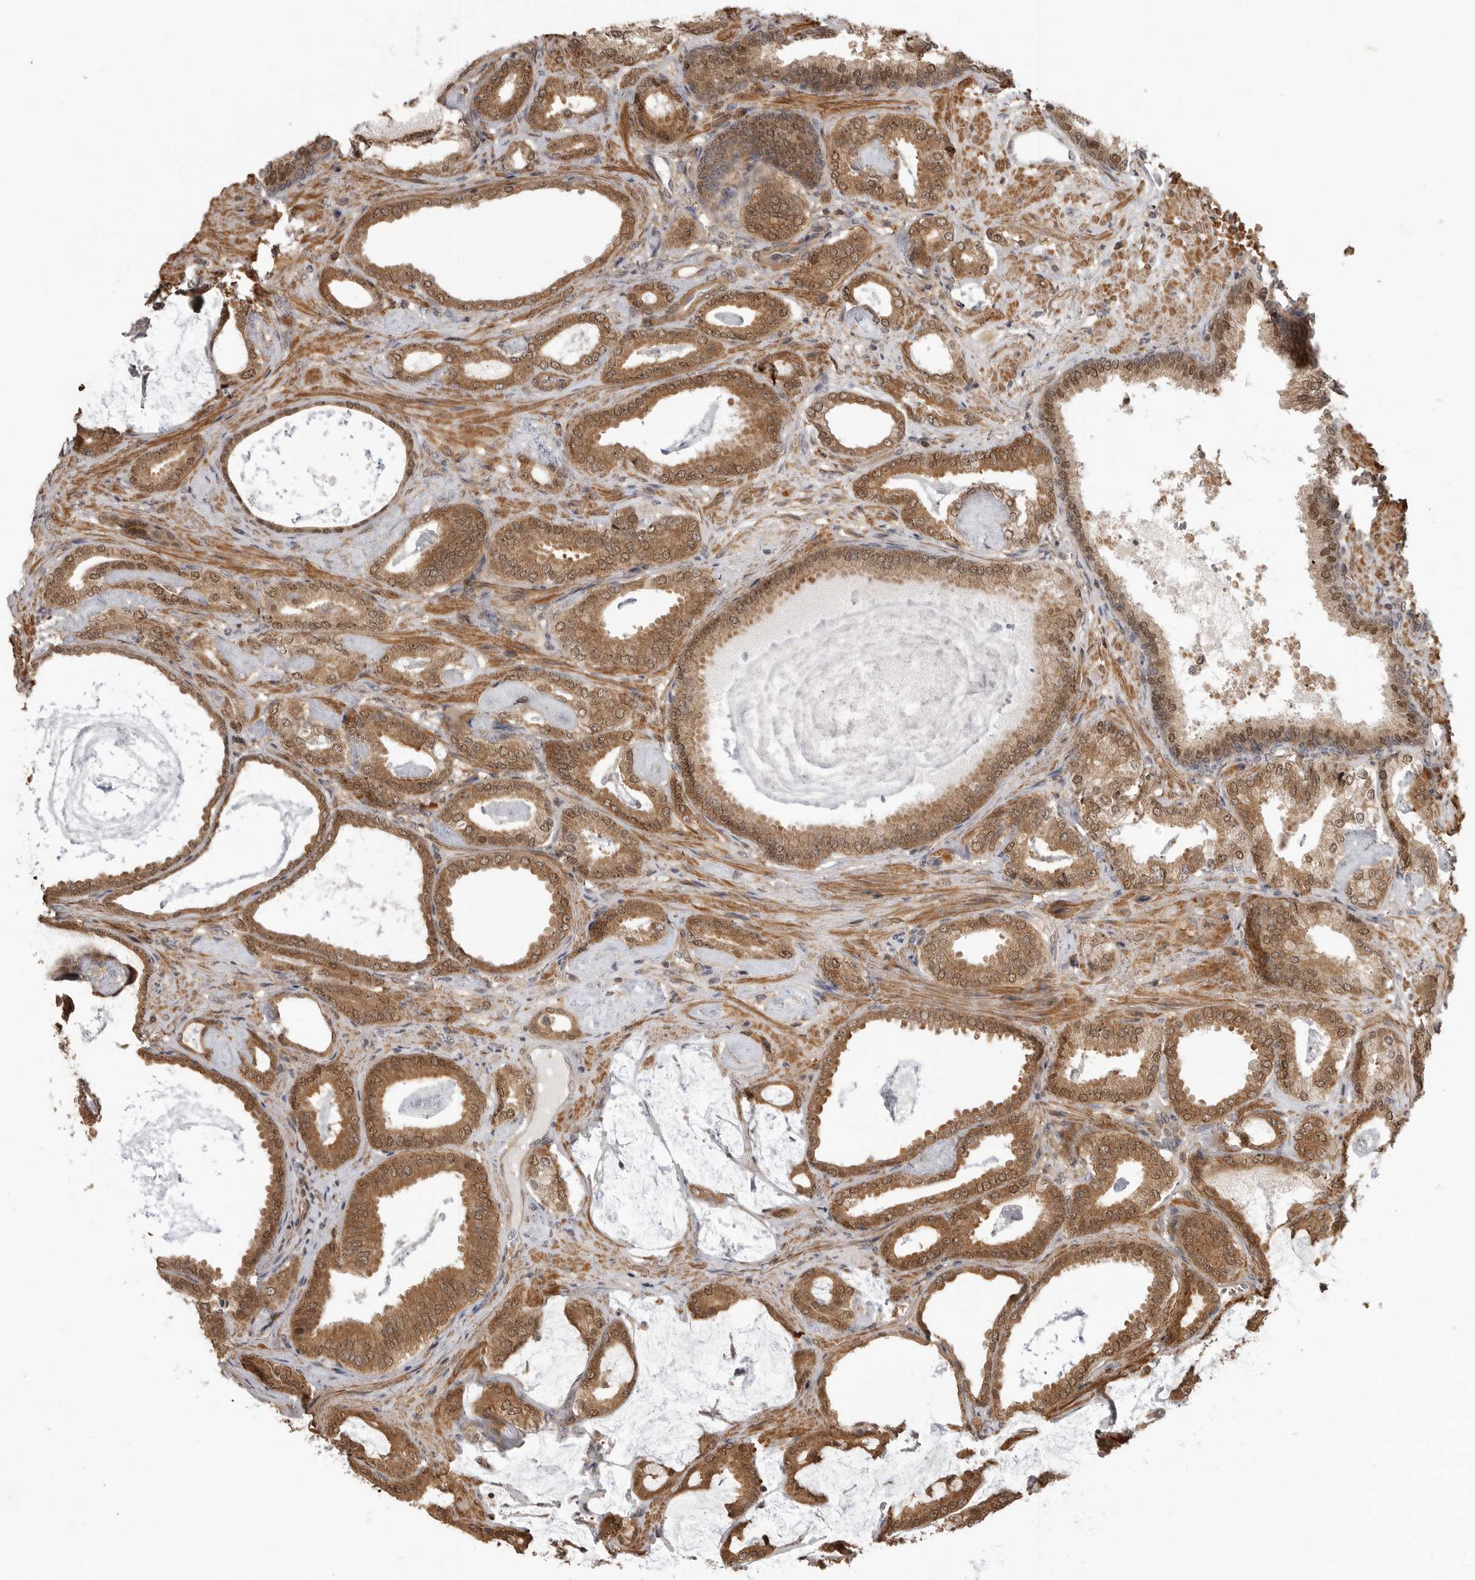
{"staining": {"intensity": "moderate", "quantity": ">75%", "location": "cytoplasmic/membranous,nuclear"}, "tissue": "prostate cancer", "cell_type": "Tumor cells", "image_type": "cancer", "snomed": [{"axis": "morphology", "description": "Adenocarcinoma, Low grade"}, {"axis": "topography", "description": "Prostate"}], "caption": "Prostate cancer (adenocarcinoma (low-grade)) stained with DAB (3,3'-diaminobenzidine) immunohistochemistry demonstrates medium levels of moderate cytoplasmic/membranous and nuclear expression in approximately >75% of tumor cells.", "gene": "ERN1", "patient": {"sex": "male", "age": 71}}